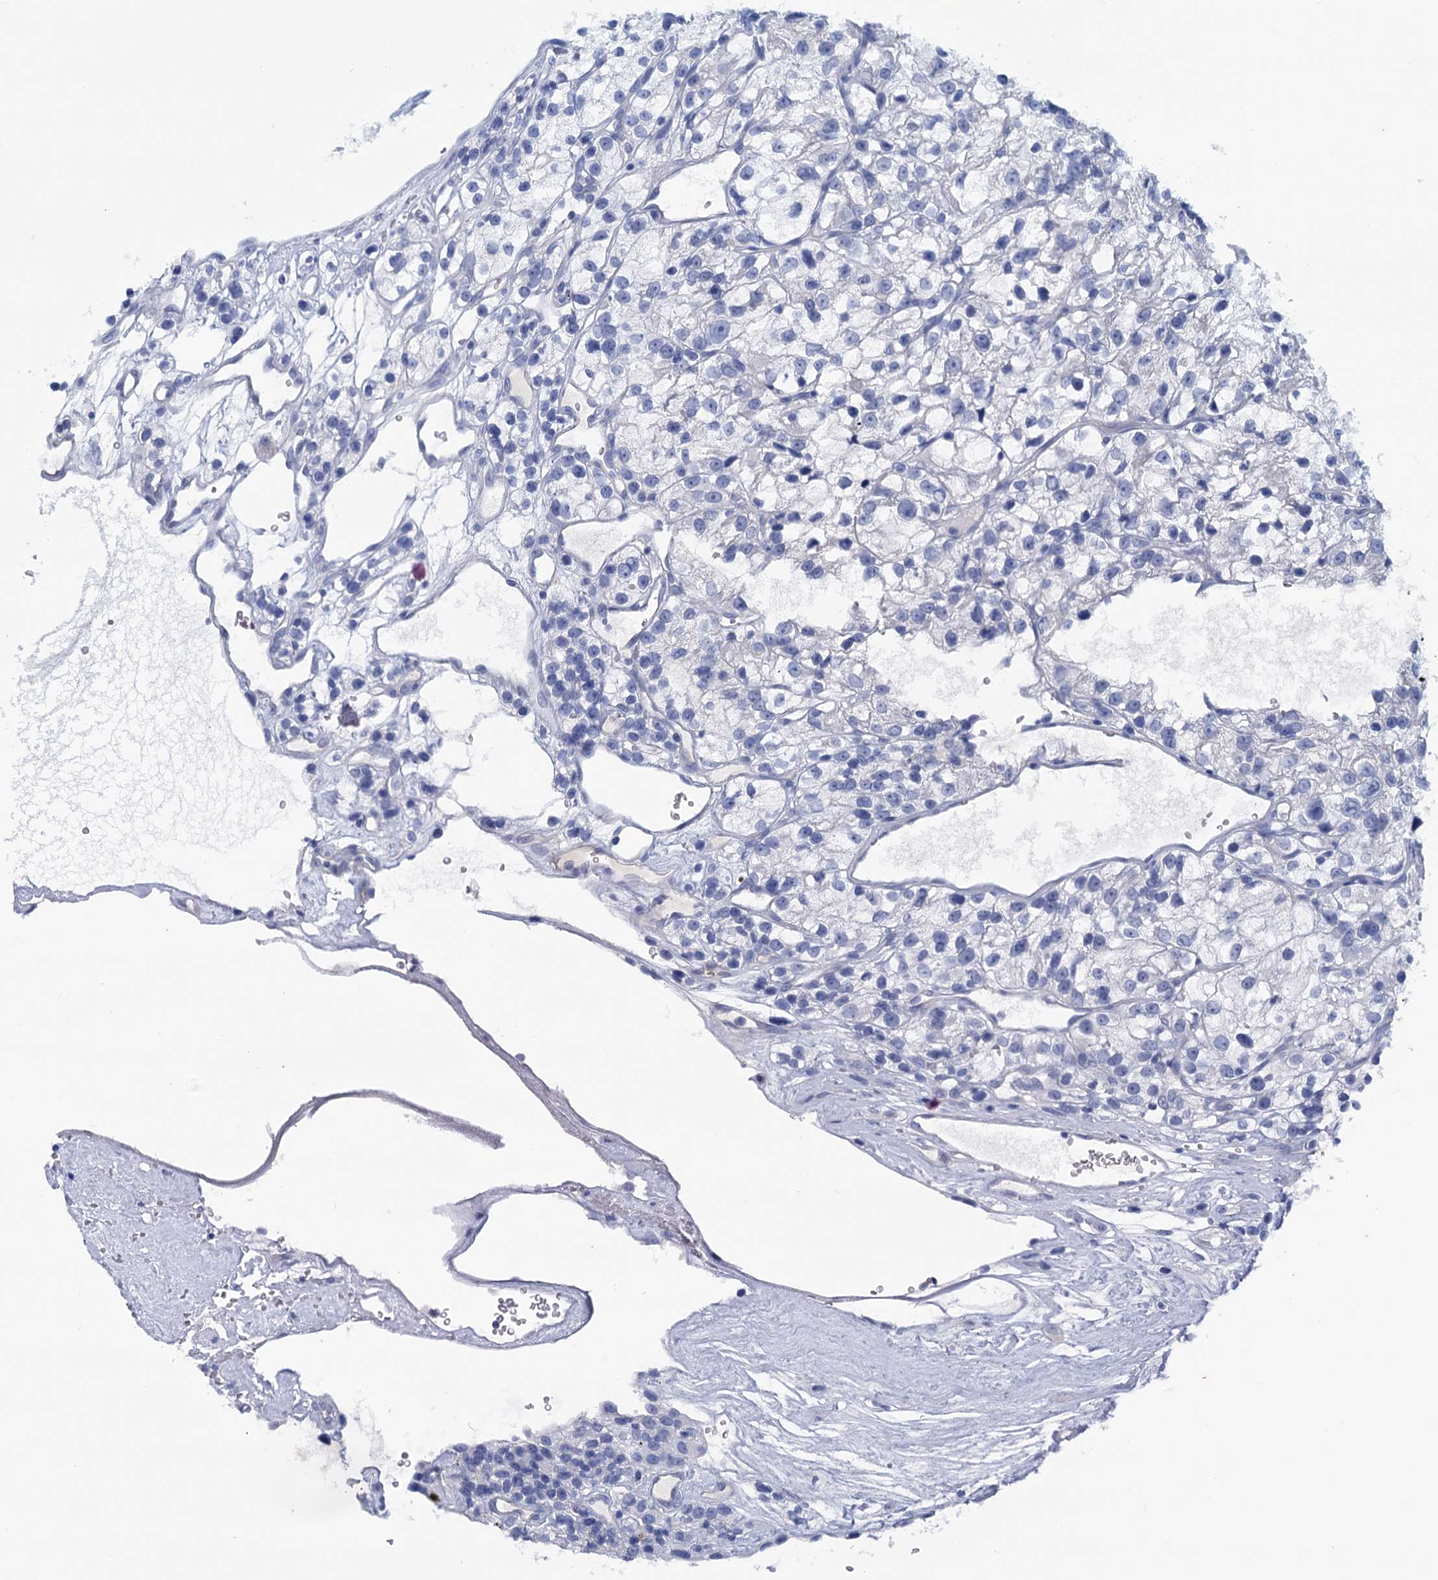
{"staining": {"intensity": "negative", "quantity": "none", "location": "none"}, "tissue": "renal cancer", "cell_type": "Tumor cells", "image_type": "cancer", "snomed": [{"axis": "morphology", "description": "Adenocarcinoma, NOS"}, {"axis": "topography", "description": "Kidney"}], "caption": "This is an immunohistochemistry (IHC) micrograph of human renal cancer. There is no staining in tumor cells.", "gene": "MYOZ3", "patient": {"sex": "female", "age": 57}}